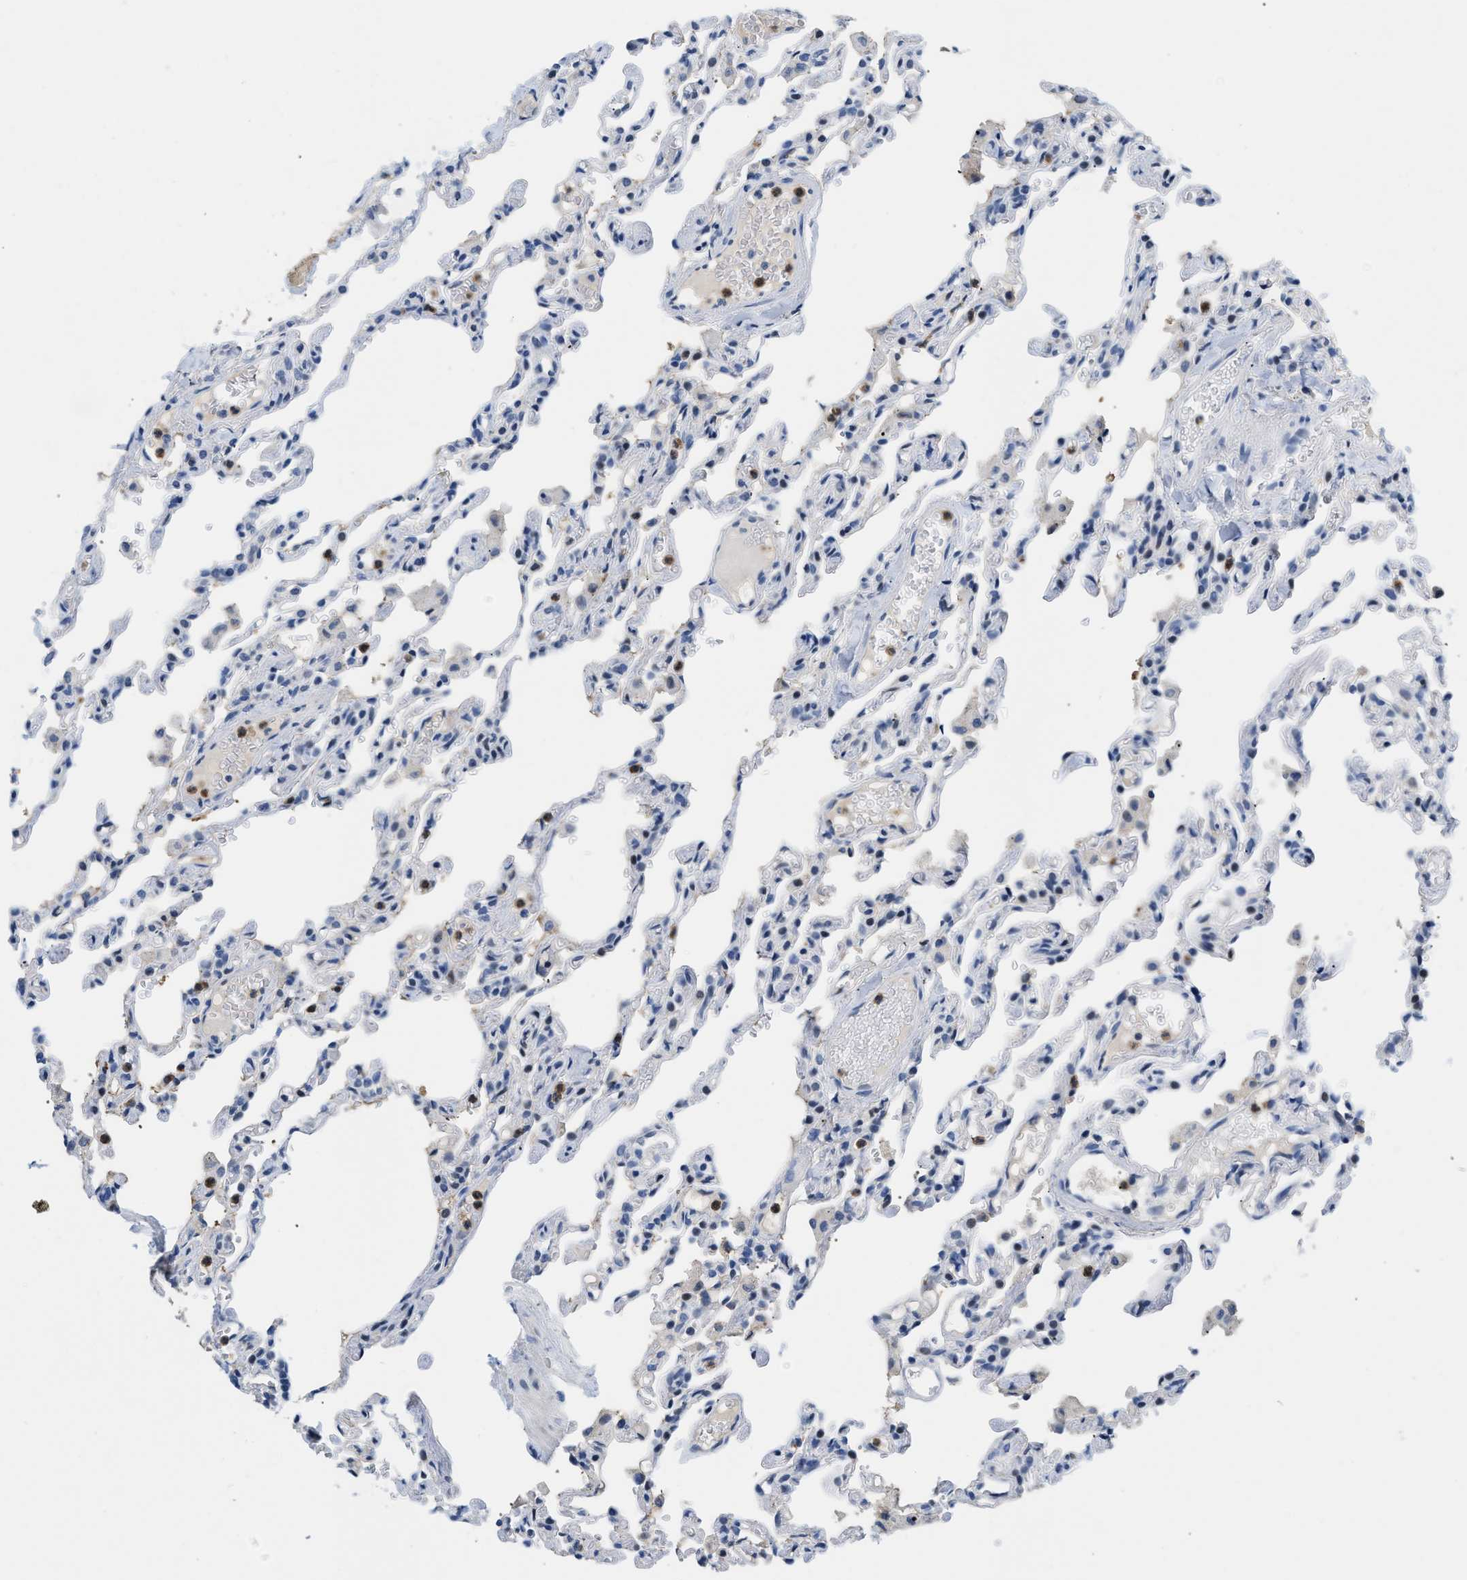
{"staining": {"intensity": "negative", "quantity": "none", "location": "none"}, "tissue": "lung", "cell_type": "Alveolar cells", "image_type": "normal", "snomed": [{"axis": "morphology", "description": "Normal tissue, NOS"}, {"axis": "topography", "description": "Lung"}], "caption": "DAB immunohistochemical staining of benign human lung displays no significant expression in alveolar cells. (DAB (3,3'-diaminobenzidine) immunohistochemistry with hematoxylin counter stain).", "gene": "BOLL", "patient": {"sex": "male", "age": 21}}